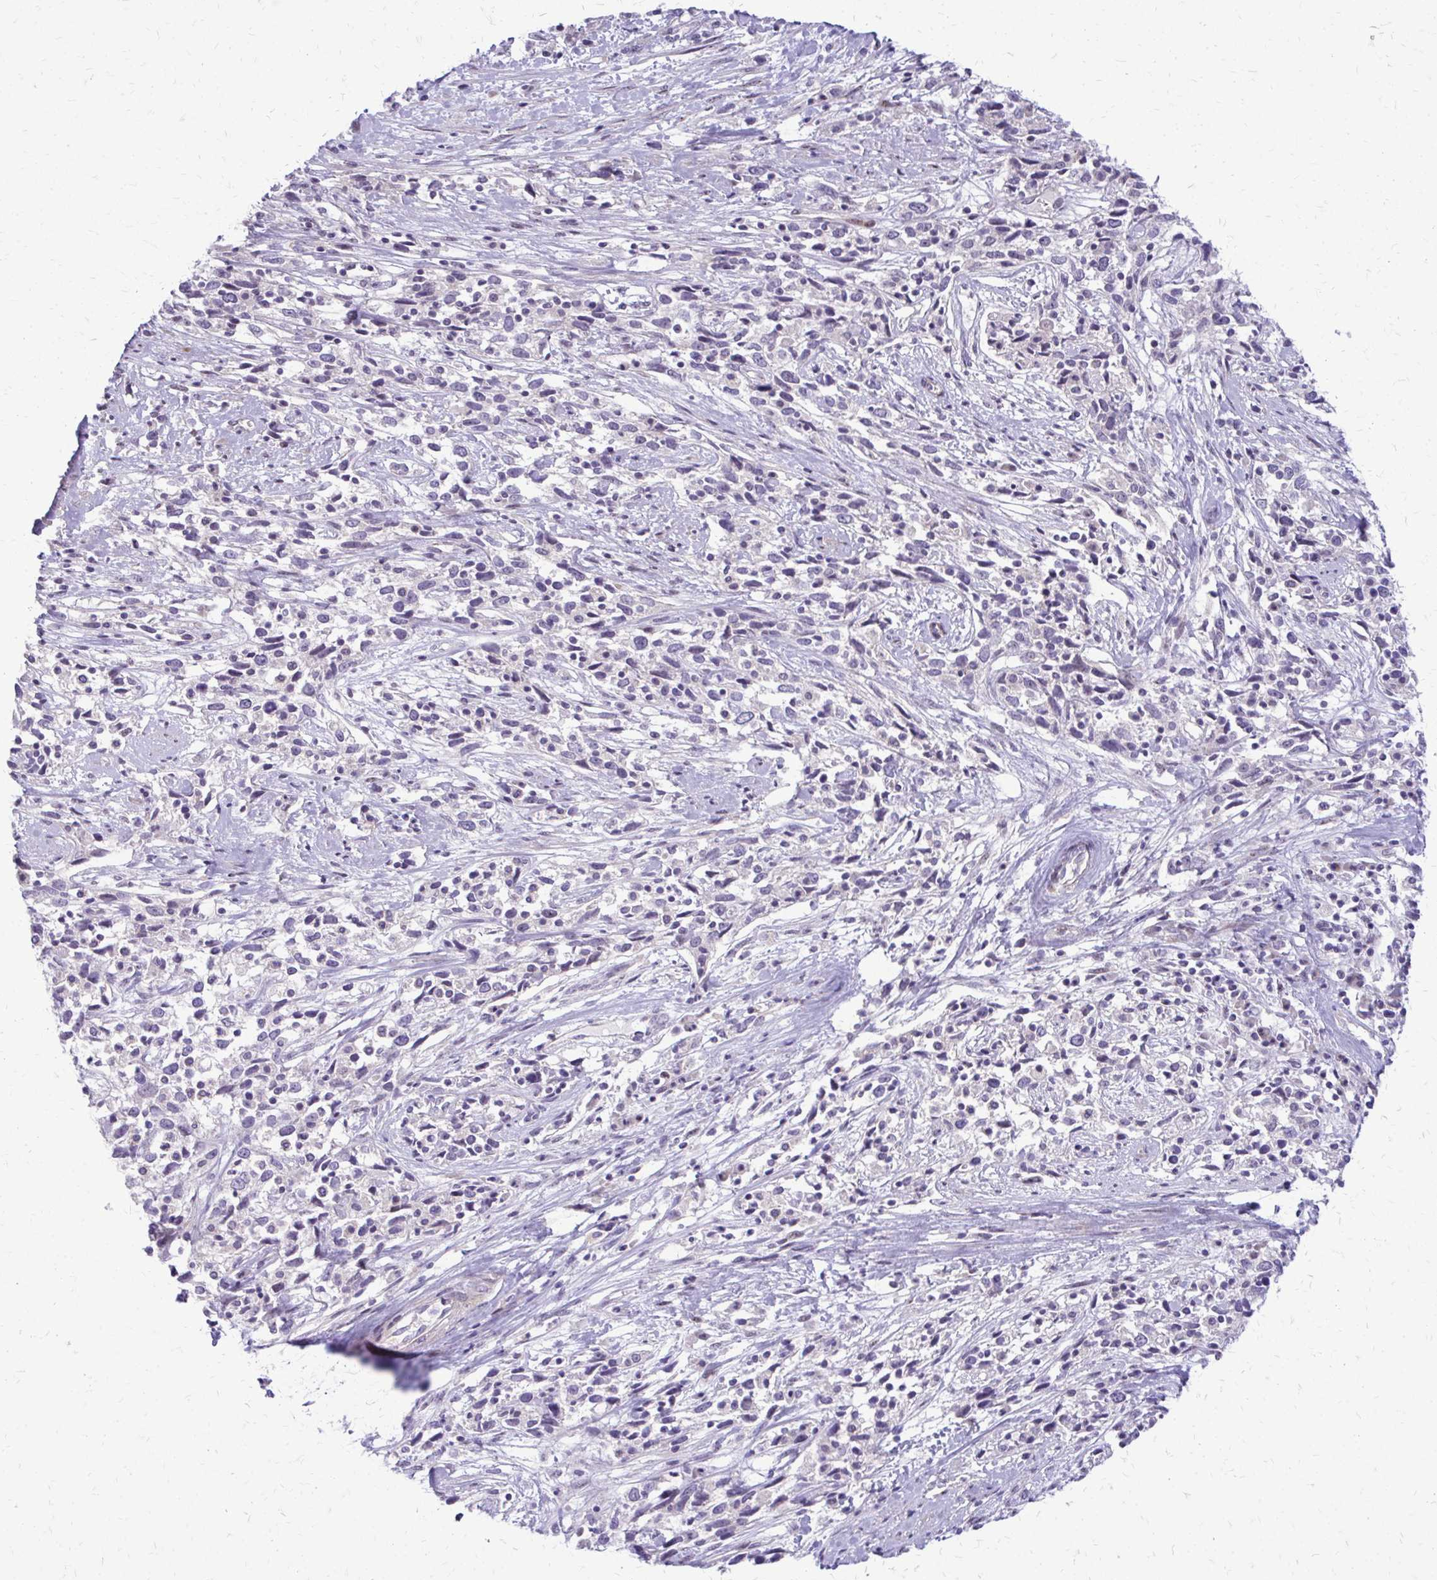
{"staining": {"intensity": "negative", "quantity": "none", "location": "none"}, "tissue": "cervical cancer", "cell_type": "Tumor cells", "image_type": "cancer", "snomed": [{"axis": "morphology", "description": "Adenocarcinoma, NOS"}, {"axis": "topography", "description": "Cervix"}], "caption": "Immunohistochemistry (IHC) photomicrograph of cervical cancer stained for a protein (brown), which shows no staining in tumor cells.", "gene": "PPDPFL", "patient": {"sex": "female", "age": 40}}